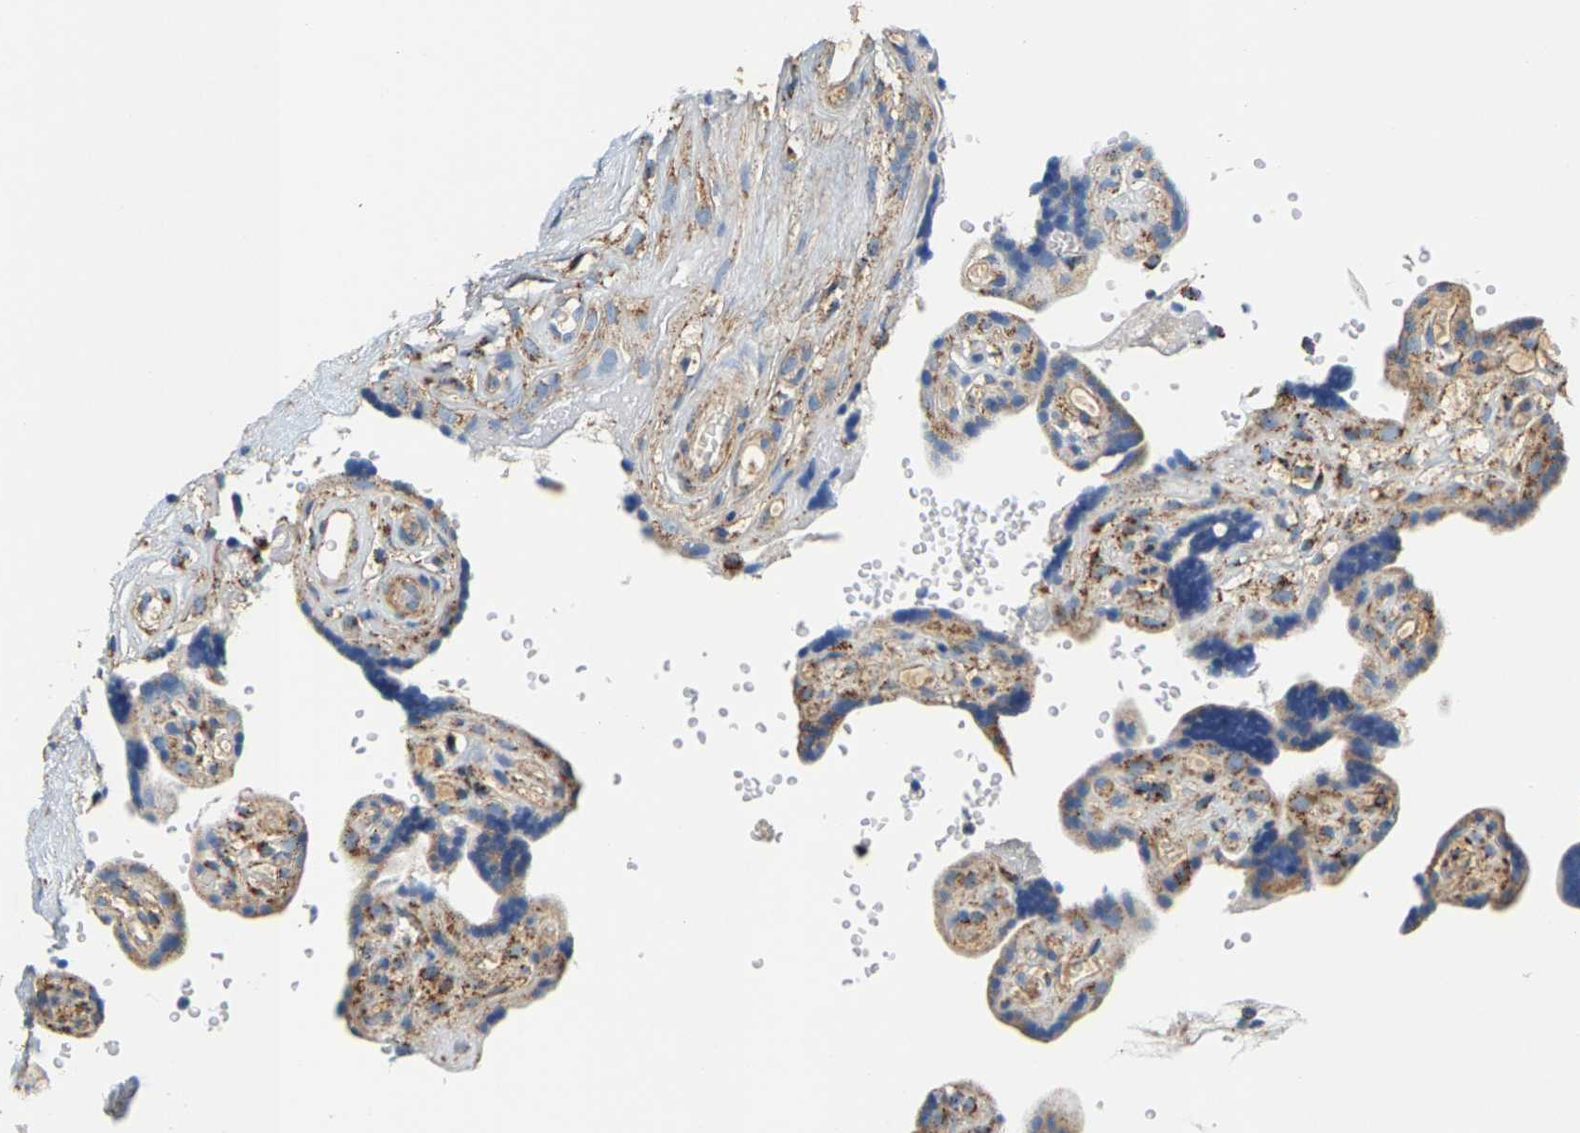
{"staining": {"intensity": "moderate", "quantity": "25%-75%", "location": "cytoplasmic/membranous"}, "tissue": "placenta", "cell_type": "Decidual cells", "image_type": "normal", "snomed": [{"axis": "morphology", "description": "Normal tissue, NOS"}, {"axis": "topography", "description": "Placenta"}], "caption": "Immunohistochemistry micrograph of normal placenta stained for a protein (brown), which exhibits medium levels of moderate cytoplasmic/membranous expression in about 25%-75% of decidual cells.", "gene": "SHMT2", "patient": {"sex": "female", "age": 30}}